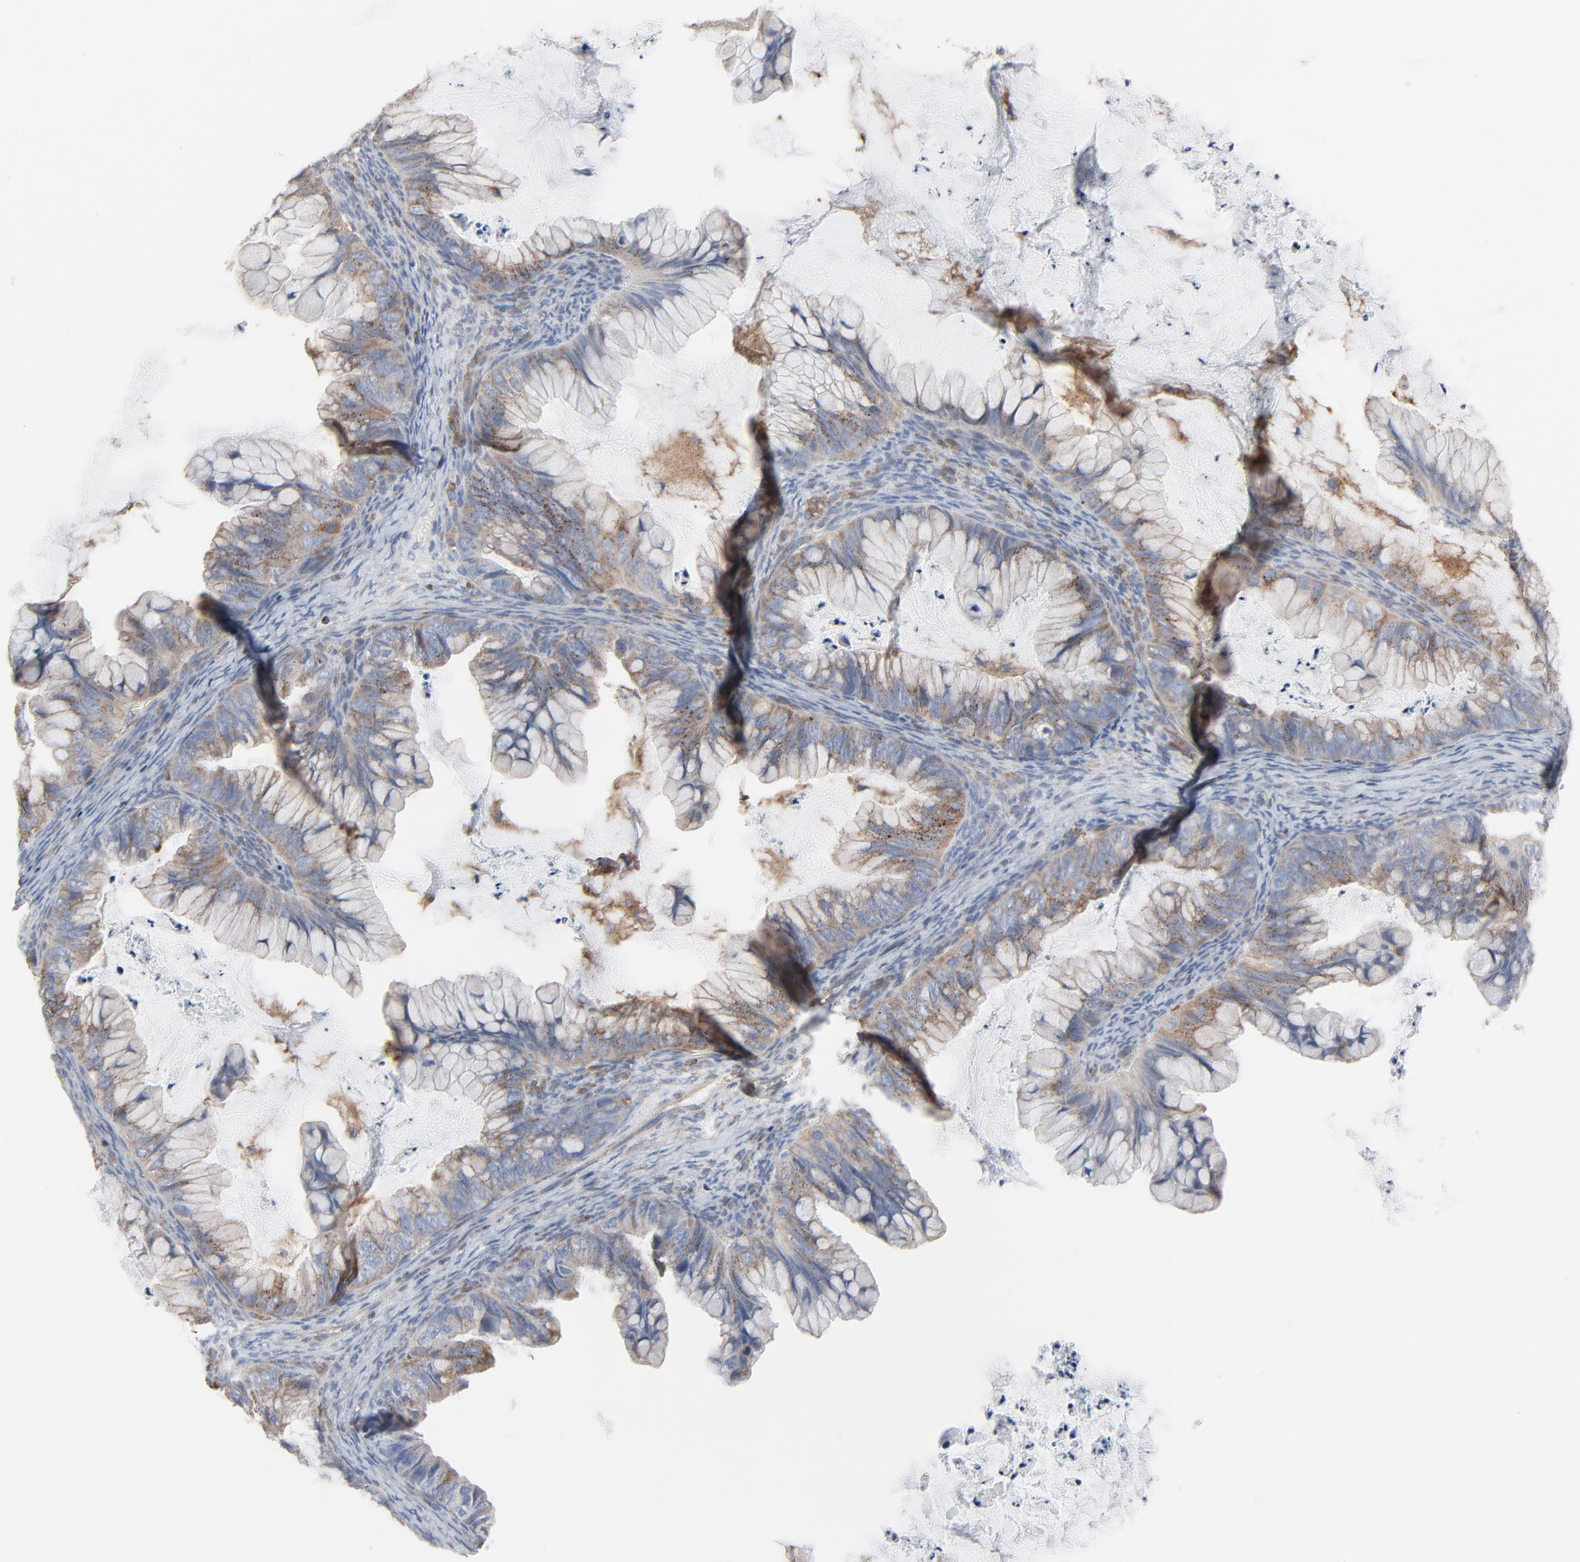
{"staining": {"intensity": "moderate", "quantity": "25%-75%", "location": "cytoplasmic/membranous"}, "tissue": "ovarian cancer", "cell_type": "Tumor cells", "image_type": "cancer", "snomed": [{"axis": "morphology", "description": "Cystadenocarcinoma, mucinous, NOS"}, {"axis": "topography", "description": "Ovary"}], "caption": "A histopathology image showing moderate cytoplasmic/membranous staining in approximately 25%-75% of tumor cells in ovarian cancer, as visualized by brown immunohistochemical staining.", "gene": "OPTN", "patient": {"sex": "female", "age": 36}}